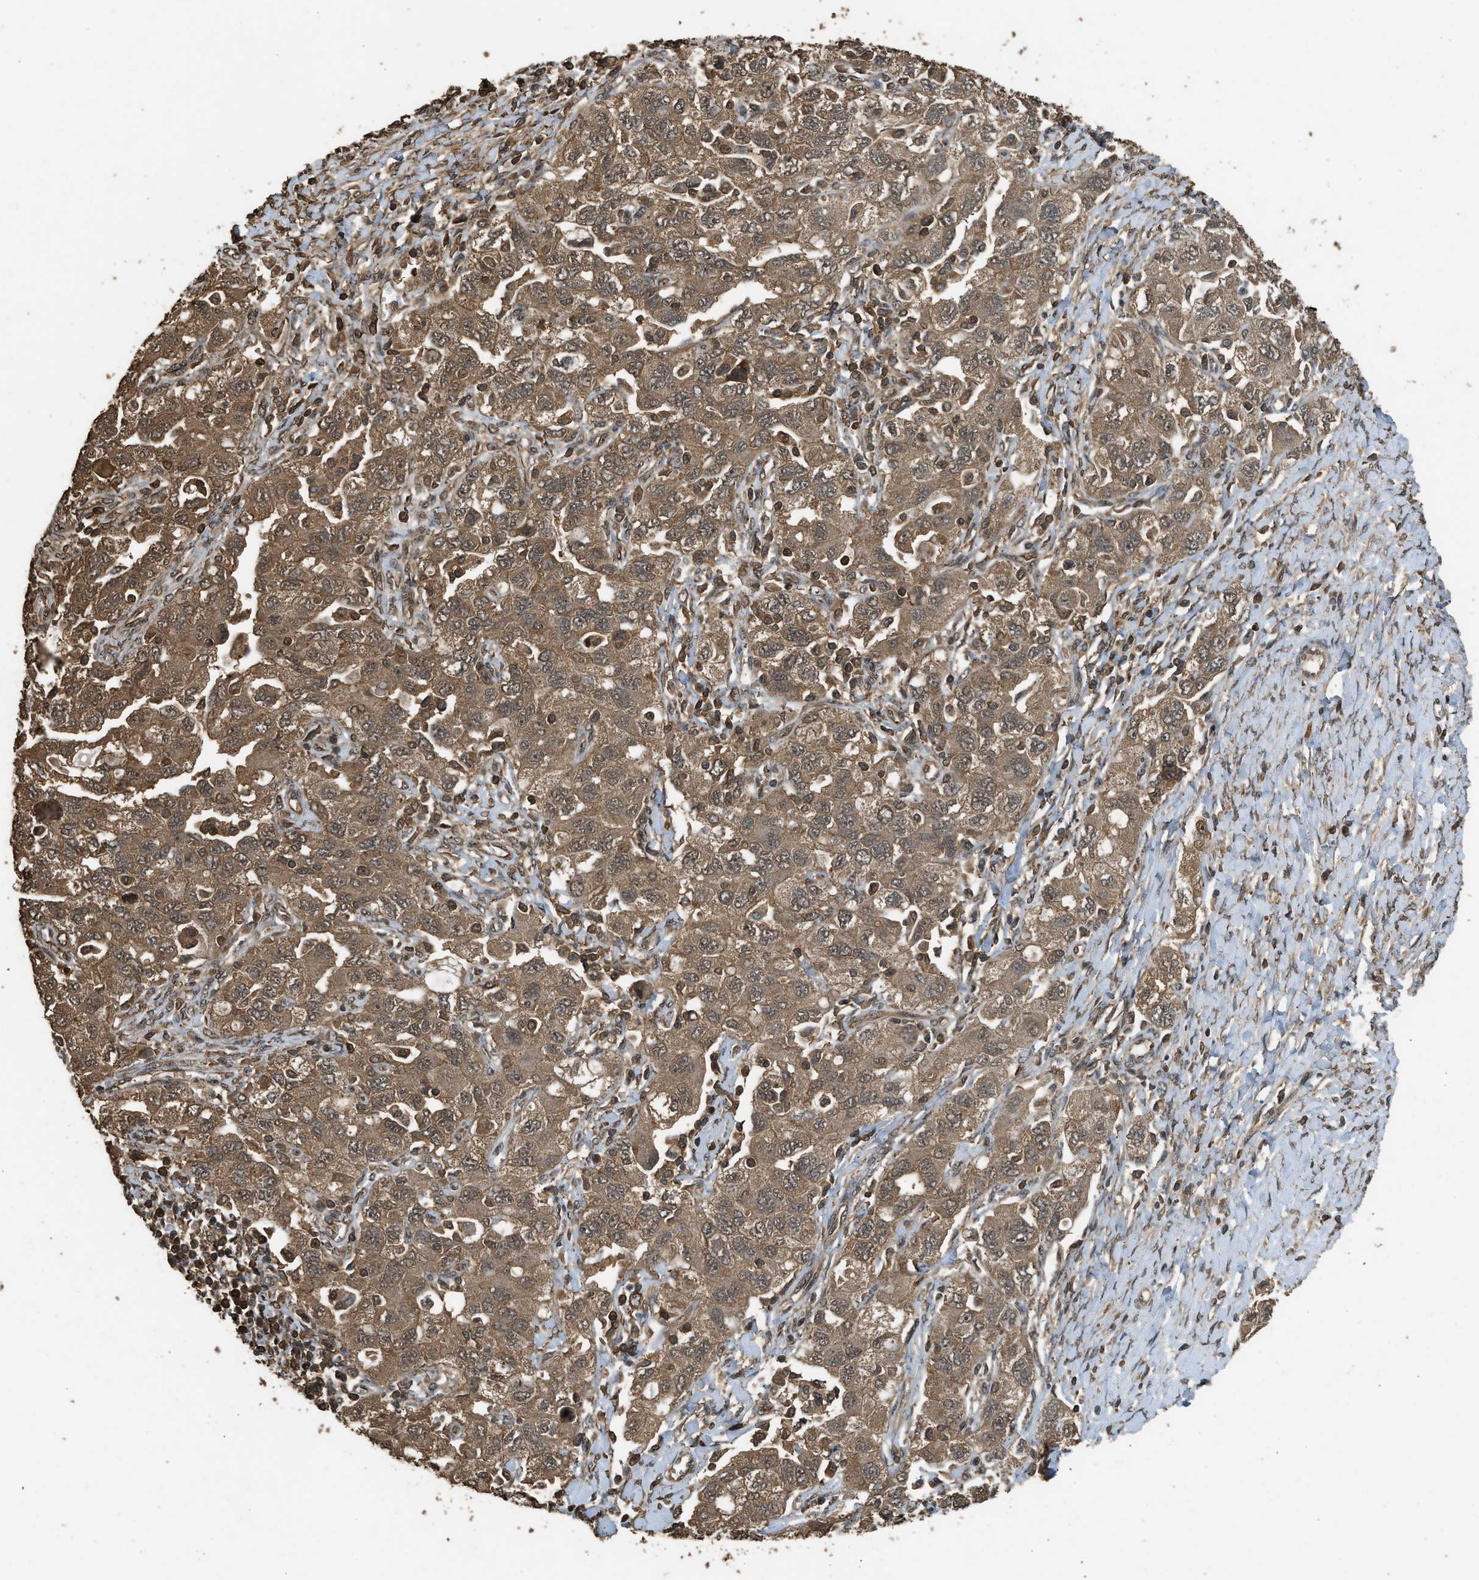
{"staining": {"intensity": "moderate", "quantity": ">75%", "location": "cytoplasmic/membranous"}, "tissue": "ovarian cancer", "cell_type": "Tumor cells", "image_type": "cancer", "snomed": [{"axis": "morphology", "description": "Carcinoma, NOS"}, {"axis": "morphology", "description": "Cystadenocarcinoma, serous, NOS"}, {"axis": "topography", "description": "Ovary"}], "caption": "The histopathology image shows immunohistochemical staining of ovarian carcinoma. There is moderate cytoplasmic/membranous positivity is identified in about >75% of tumor cells.", "gene": "MYBL2", "patient": {"sex": "female", "age": 69}}